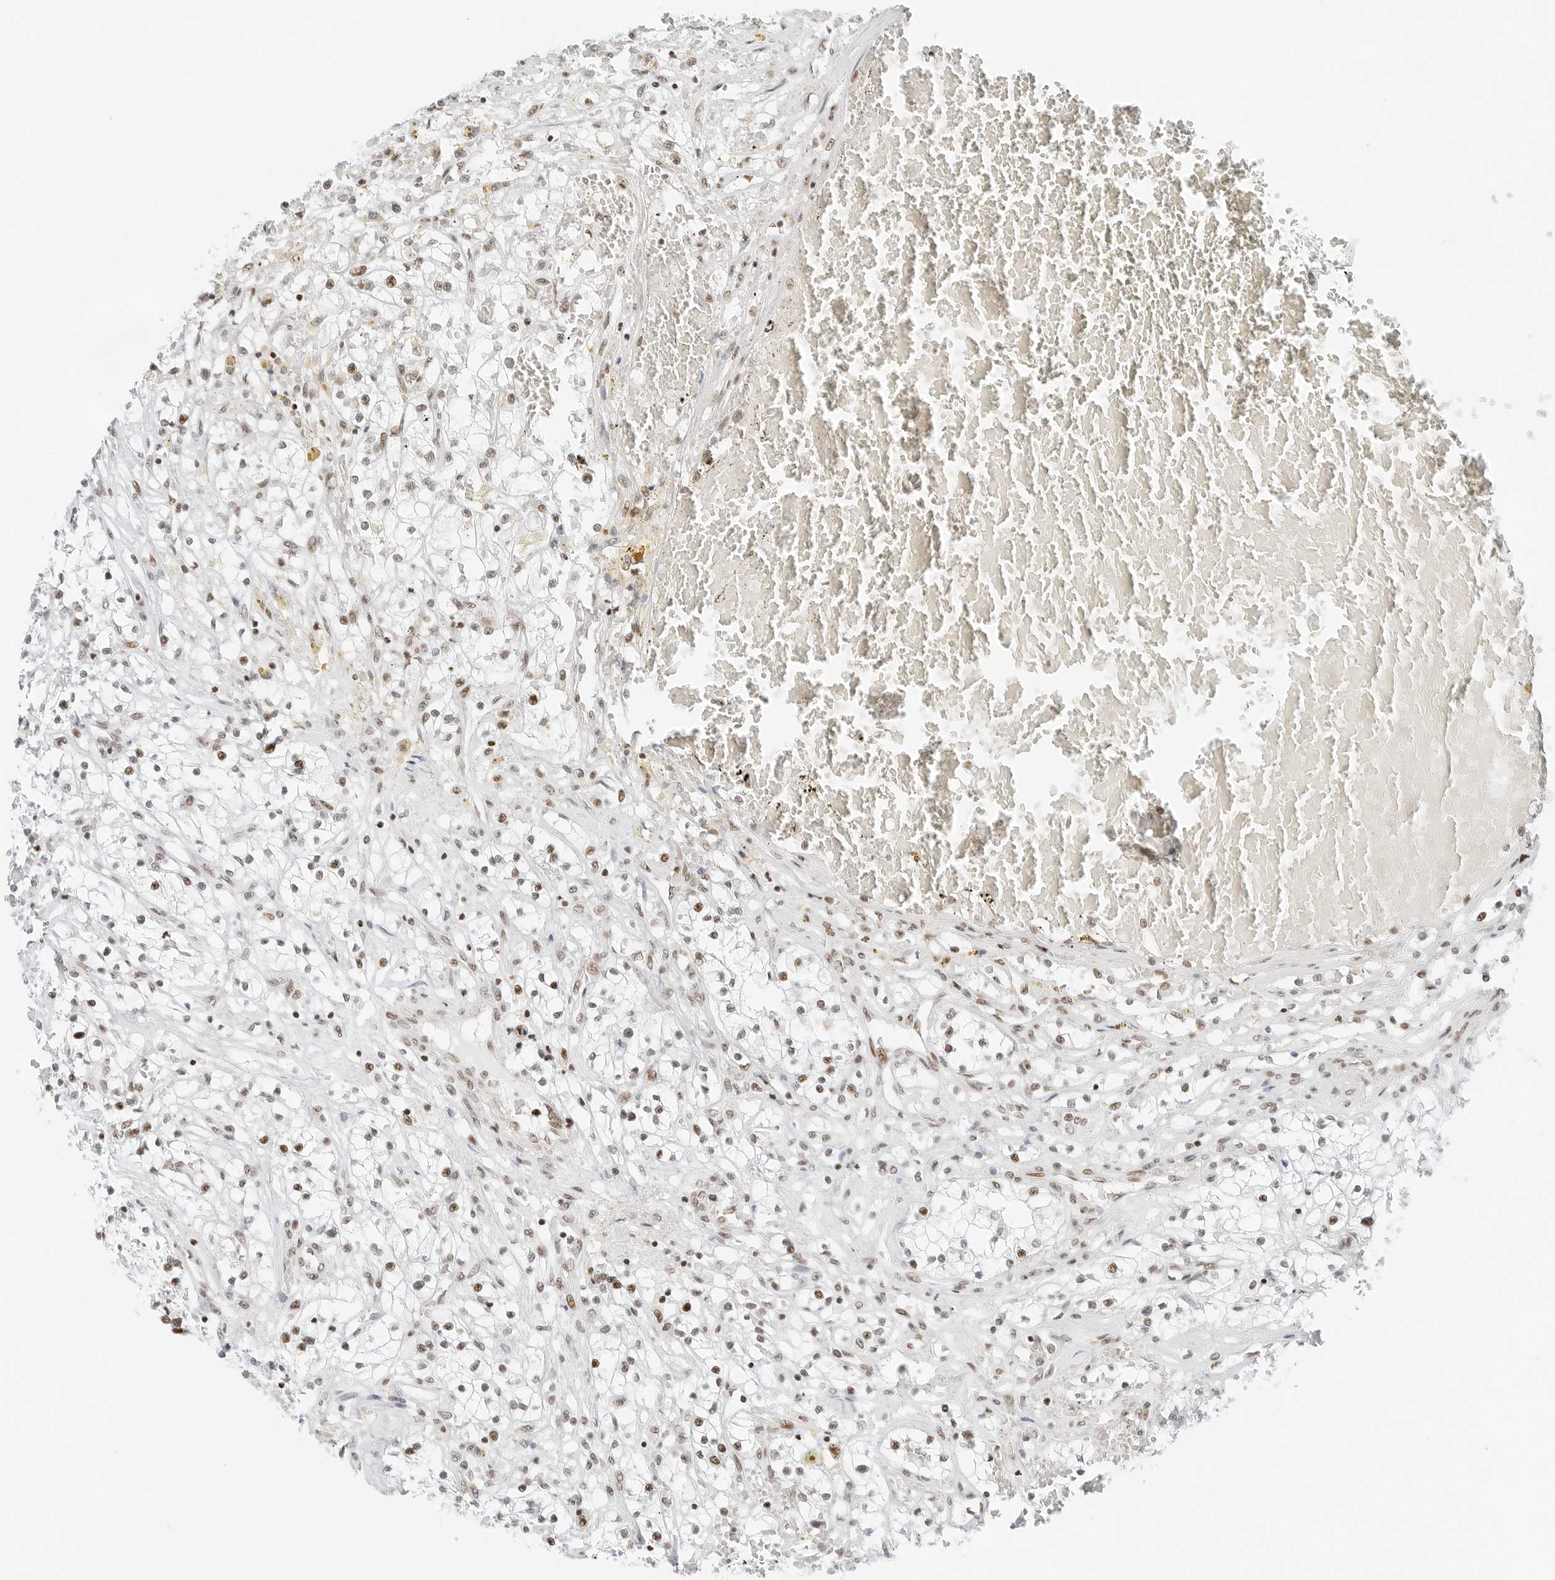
{"staining": {"intensity": "moderate", "quantity": "25%-75%", "location": "nuclear"}, "tissue": "renal cancer", "cell_type": "Tumor cells", "image_type": "cancer", "snomed": [{"axis": "morphology", "description": "Normal tissue, NOS"}, {"axis": "morphology", "description": "Adenocarcinoma, NOS"}, {"axis": "topography", "description": "Kidney"}], "caption": "Human renal cancer stained with a brown dye demonstrates moderate nuclear positive positivity in about 25%-75% of tumor cells.", "gene": "CRTC2", "patient": {"sex": "male", "age": 68}}